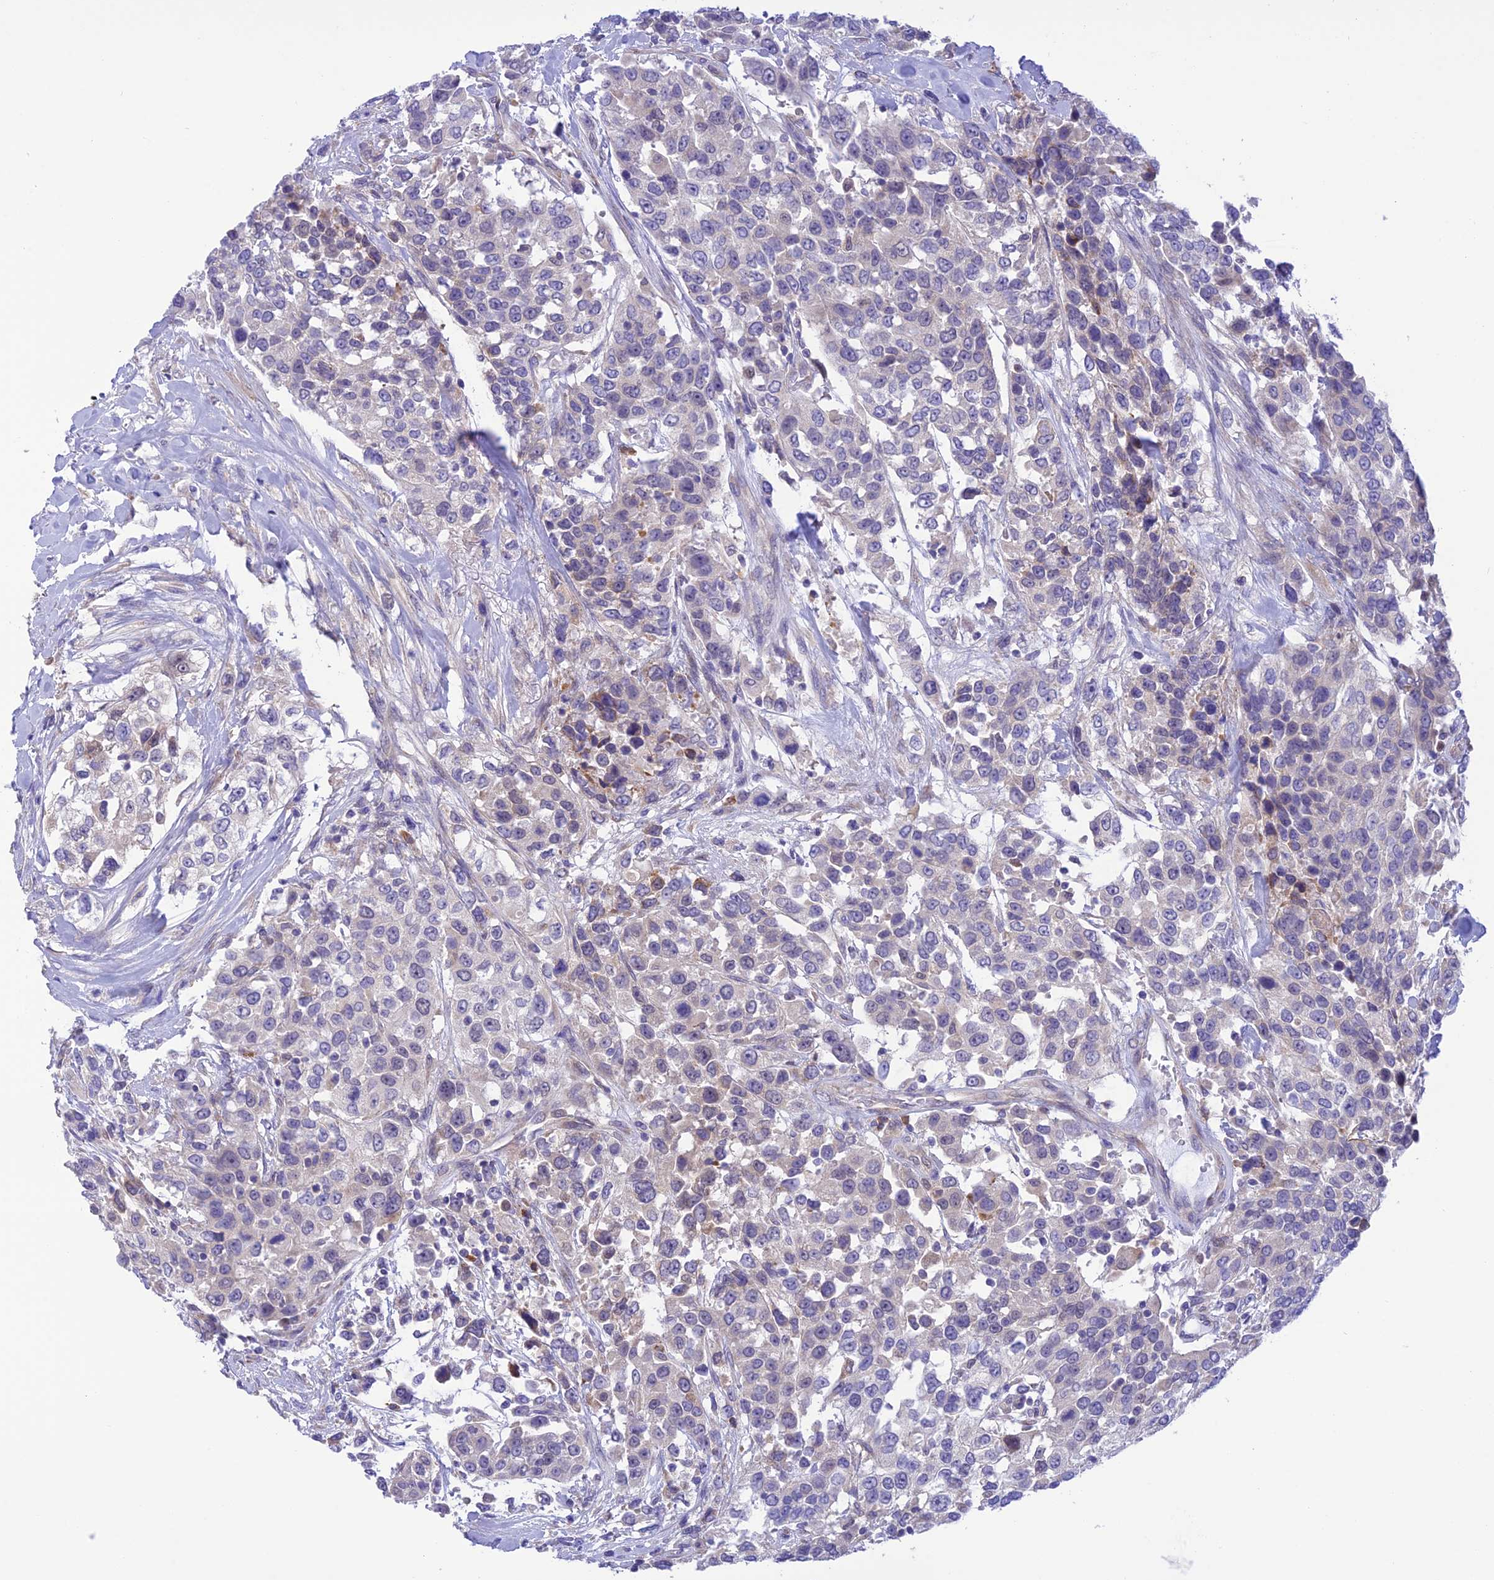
{"staining": {"intensity": "negative", "quantity": "none", "location": "none"}, "tissue": "urothelial cancer", "cell_type": "Tumor cells", "image_type": "cancer", "snomed": [{"axis": "morphology", "description": "Urothelial carcinoma, High grade"}, {"axis": "topography", "description": "Urinary bladder"}], "caption": "Image shows no significant protein staining in tumor cells of urothelial cancer.", "gene": "RNF126", "patient": {"sex": "female", "age": 80}}